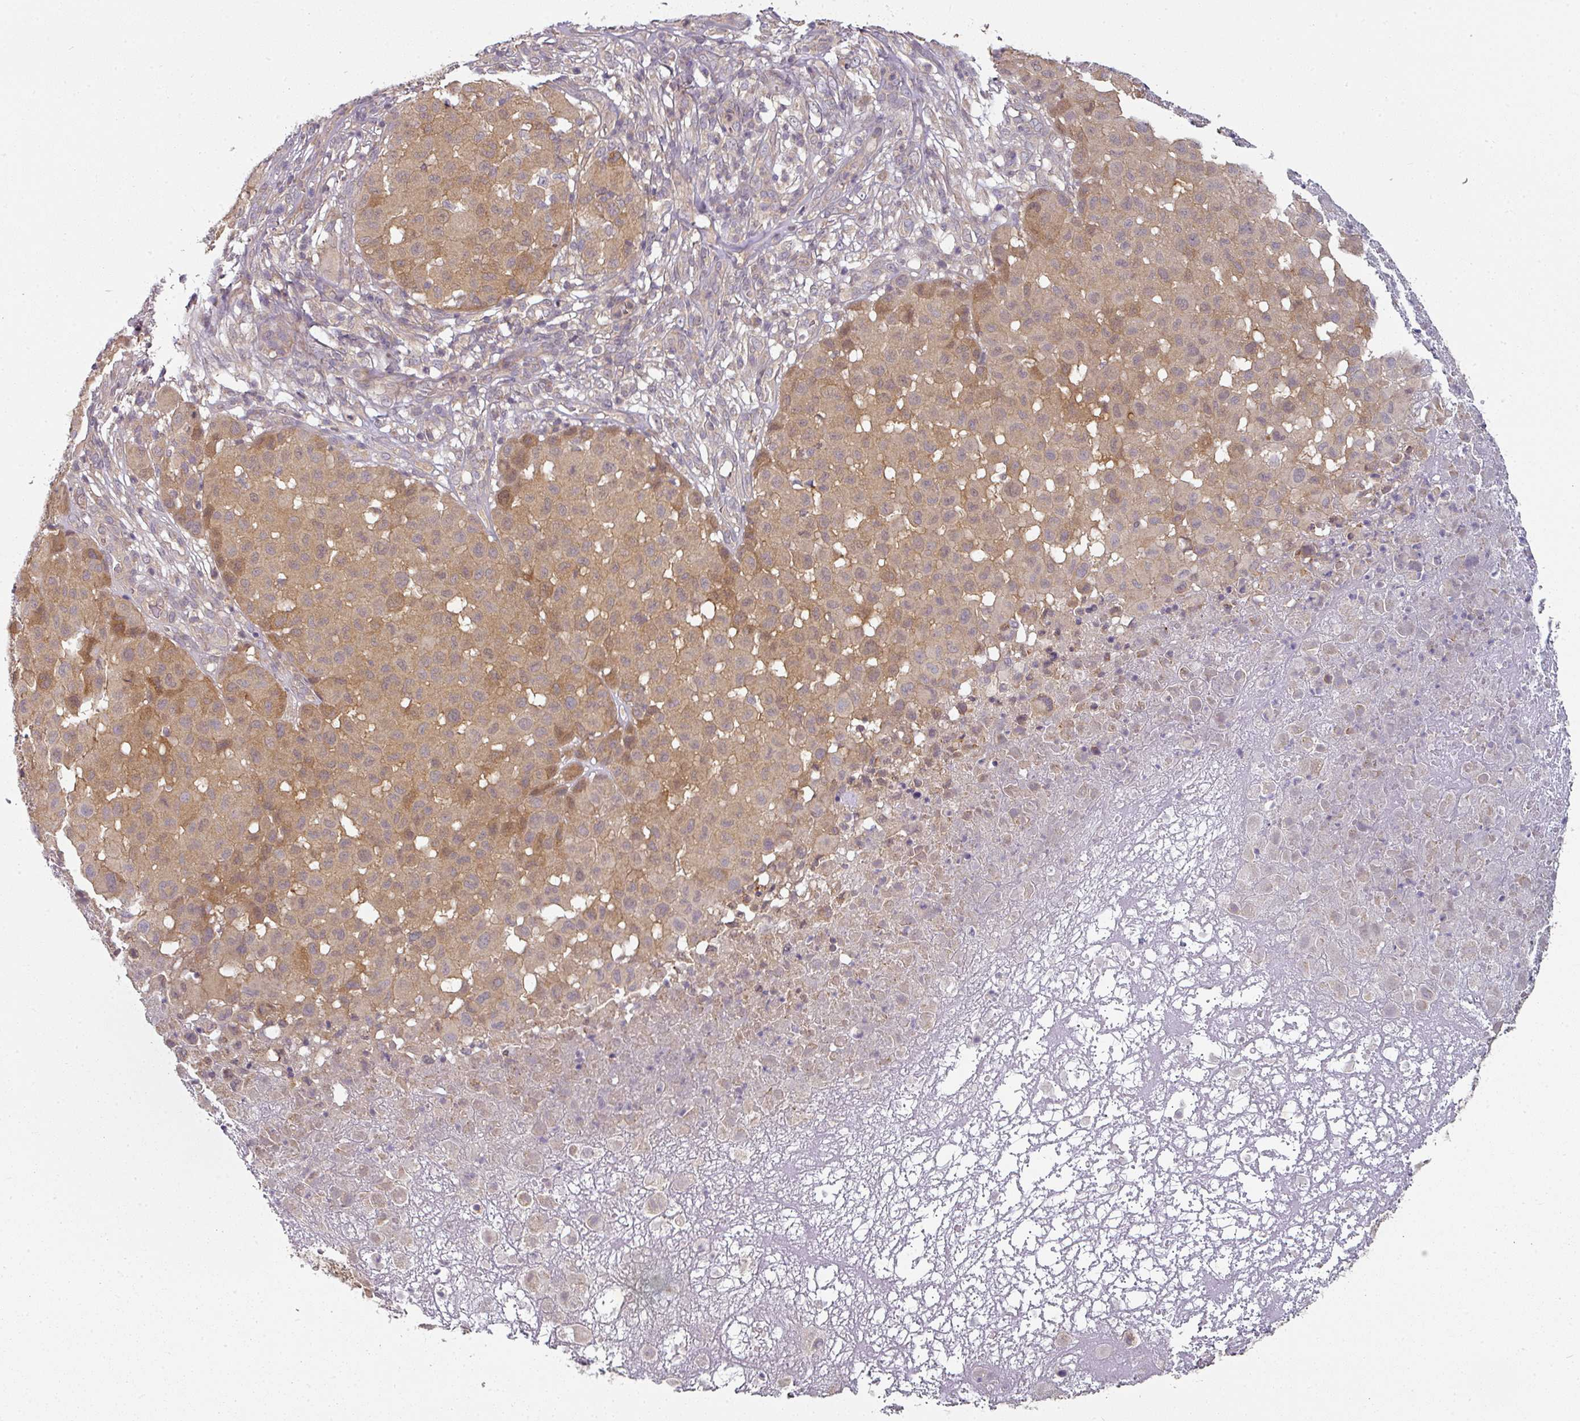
{"staining": {"intensity": "moderate", "quantity": ">75%", "location": "cytoplasmic/membranous"}, "tissue": "melanoma", "cell_type": "Tumor cells", "image_type": "cancer", "snomed": [{"axis": "morphology", "description": "Malignant melanoma, NOS"}, {"axis": "topography", "description": "Skin"}], "caption": "Tumor cells reveal medium levels of moderate cytoplasmic/membranous staining in about >75% of cells in melanoma.", "gene": "MAP2K2", "patient": {"sex": "male", "age": 73}}